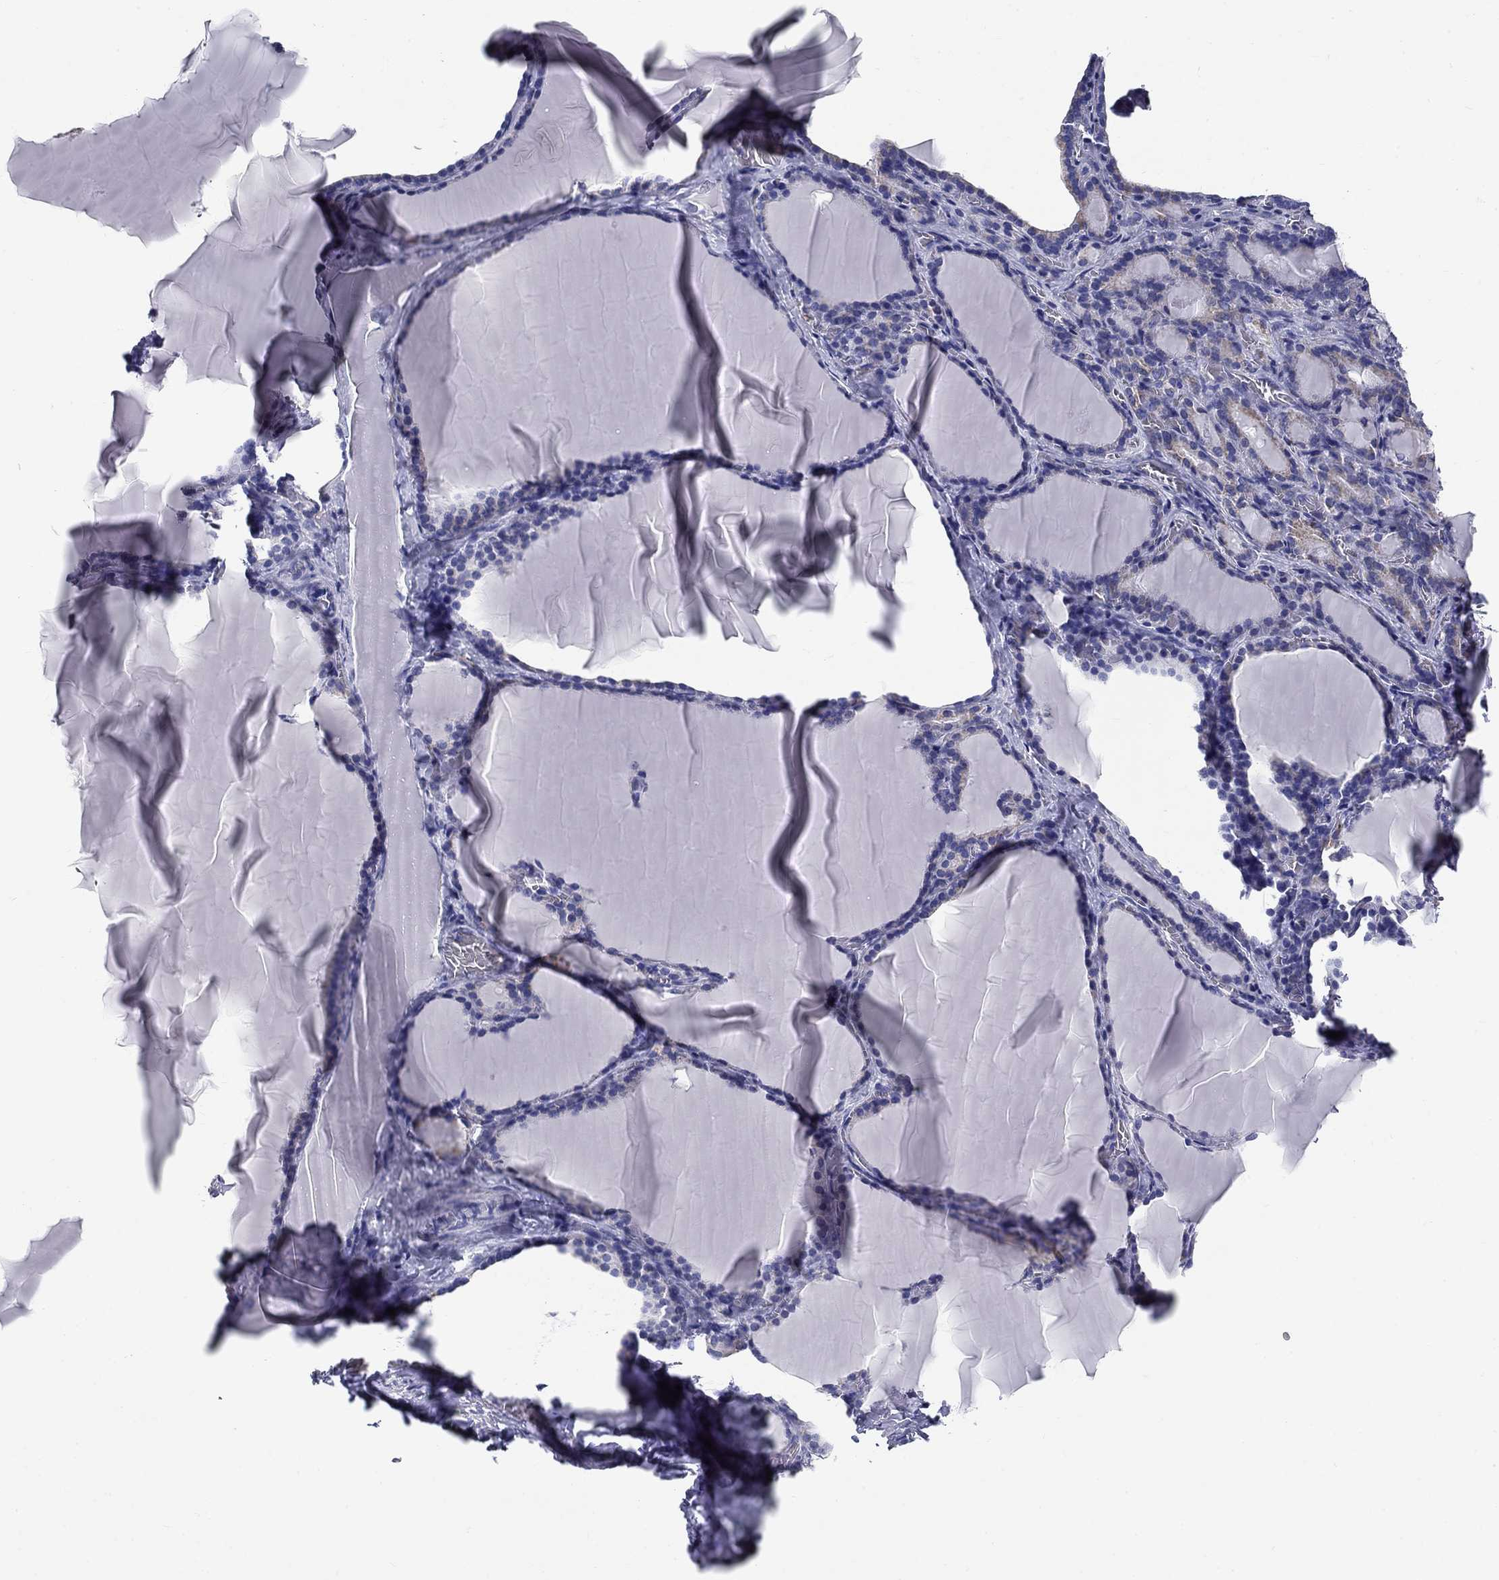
{"staining": {"intensity": "negative", "quantity": "none", "location": "none"}, "tissue": "thyroid gland", "cell_type": "Glandular cells", "image_type": "normal", "snomed": [{"axis": "morphology", "description": "Normal tissue, NOS"}, {"axis": "morphology", "description": "Hyperplasia, NOS"}, {"axis": "topography", "description": "Thyroid gland"}], "caption": "Histopathology image shows no significant protein staining in glandular cells of benign thyroid gland. (Brightfield microscopy of DAB (3,3'-diaminobenzidine) immunohistochemistry (IHC) at high magnification).", "gene": "UPB1", "patient": {"sex": "female", "age": 27}}